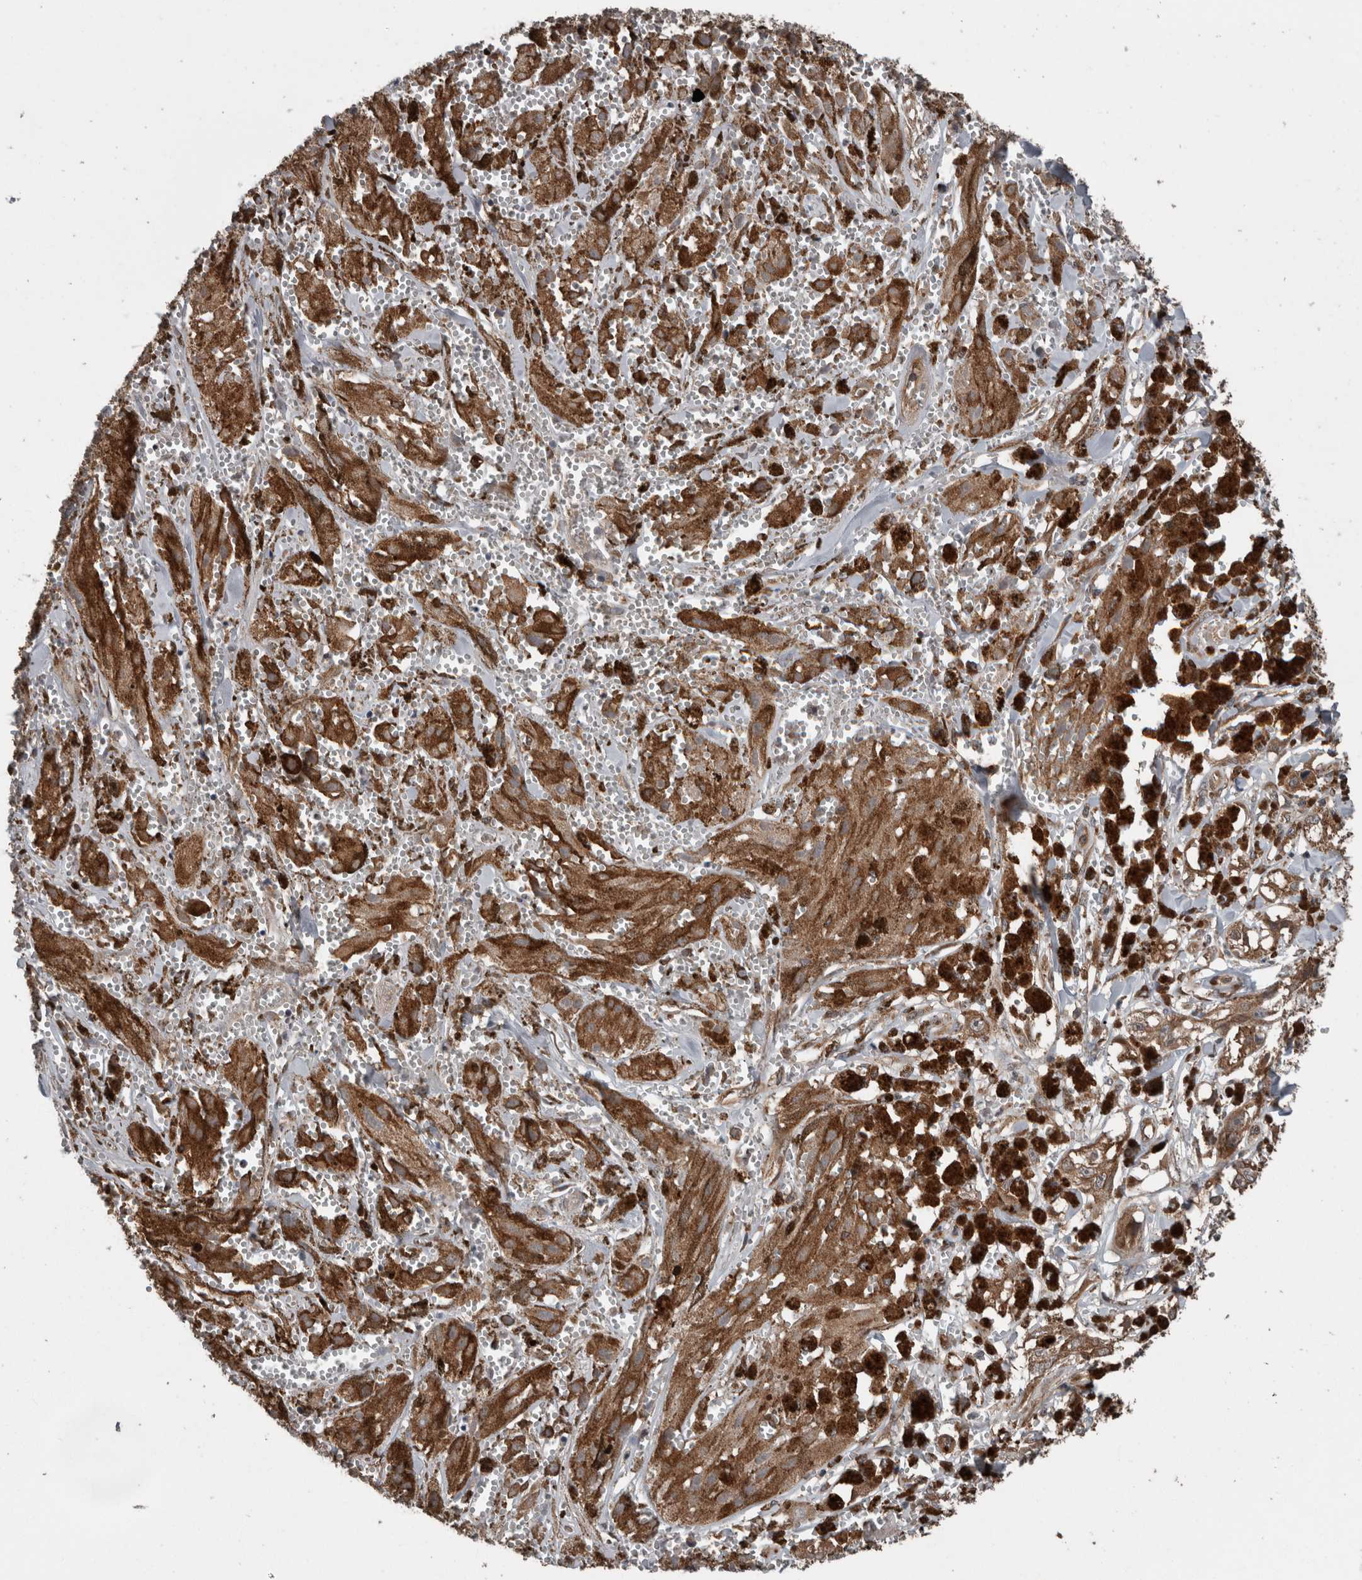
{"staining": {"intensity": "moderate", "quantity": ">75%", "location": "cytoplasmic/membranous"}, "tissue": "melanoma", "cell_type": "Tumor cells", "image_type": "cancer", "snomed": [{"axis": "morphology", "description": "Malignant melanoma, NOS"}, {"axis": "topography", "description": "Skin"}], "caption": "Human melanoma stained with a brown dye exhibits moderate cytoplasmic/membranous positive staining in about >75% of tumor cells.", "gene": "RIOK3", "patient": {"sex": "male", "age": 88}}